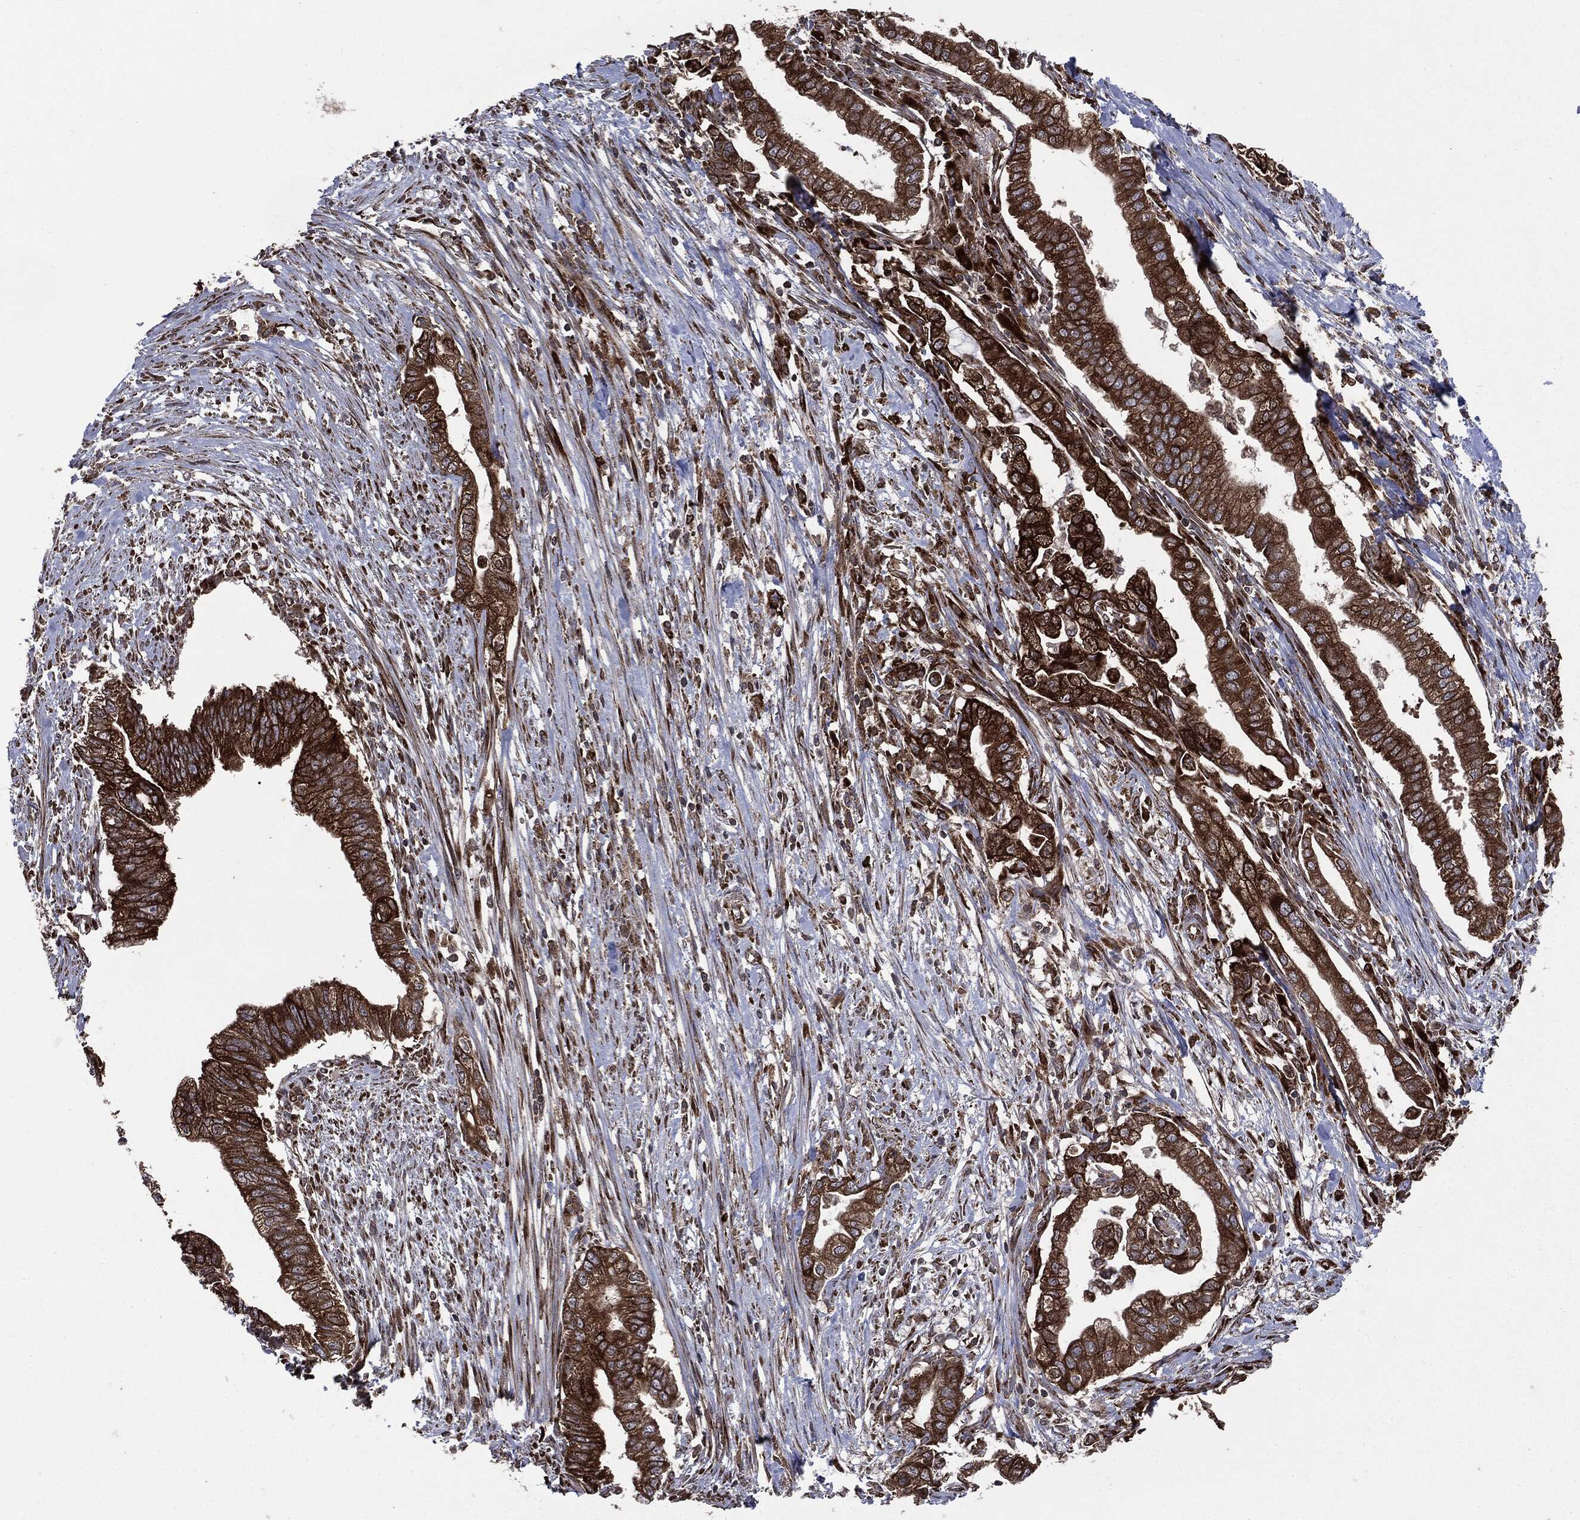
{"staining": {"intensity": "strong", "quantity": ">75%", "location": "cytoplasmic/membranous"}, "tissue": "pancreatic cancer", "cell_type": "Tumor cells", "image_type": "cancer", "snomed": [{"axis": "morphology", "description": "Adenocarcinoma, NOS"}, {"axis": "topography", "description": "Pancreas"}], "caption": "Strong cytoplasmic/membranous expression is appreciated in about >75% of tumor cells in adenocarcinoma (pancreatic). (DAB IHC with brightfield microscopy, high magnification).", "gene": "PLOD3", "patient": {"sex": "male", "age": 70}}